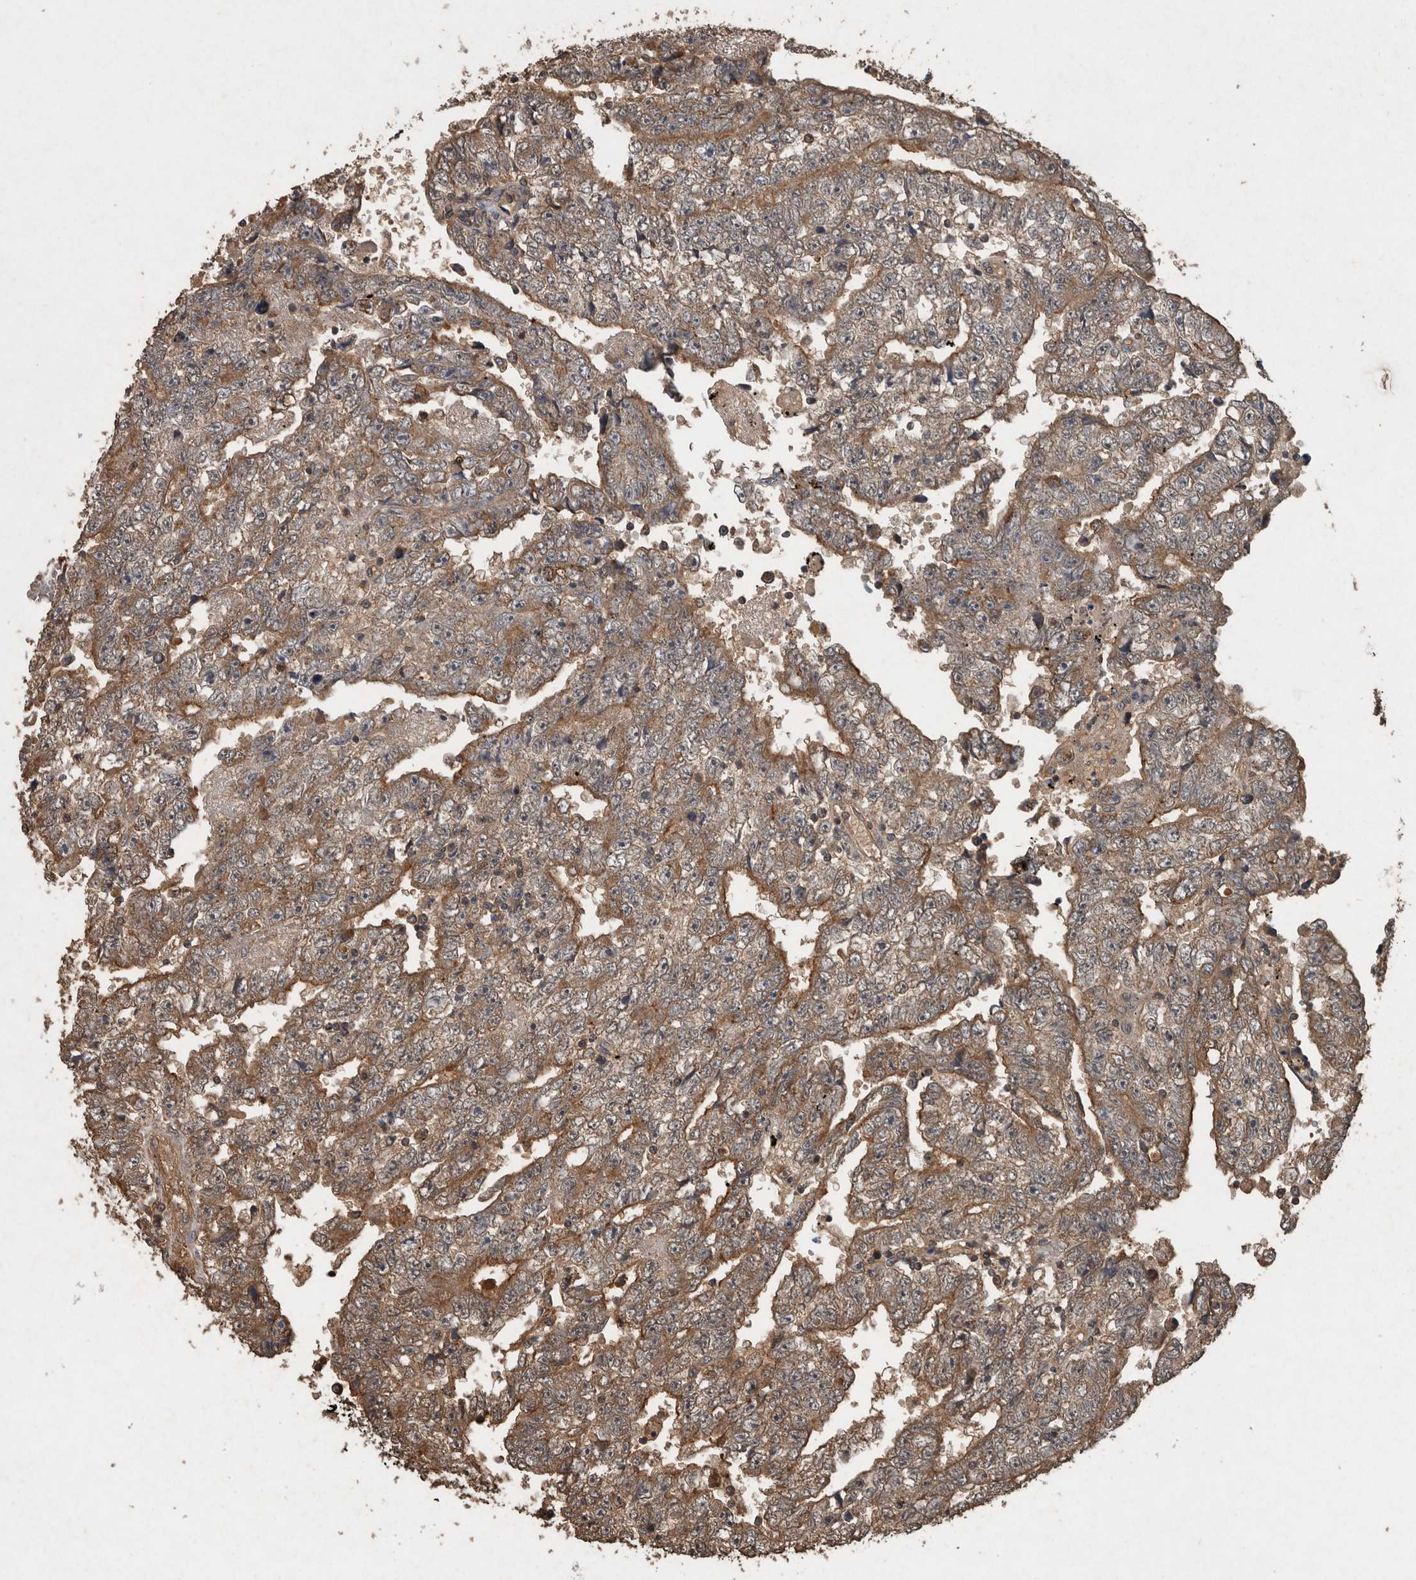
{"staining": {"intensity": "moderate", "quantity": ">75%", "location": "cytoplasmic/membranous"}, "tissue": "testis cancer", "cell_type": "Tumor cells", "image_type": "cancer", "snomed": [{"axis": "morphology", "description": "Carcinoma, Embryonal, NOS"}, {"axis": "topography", "description": "Testis"}], "caption": "The immunohistochemical stain shows moderate cytoplasmic/membranous positivity in tumor cells of embryonal carcinoma (testis) tissue. The protein is stained brown, and the nuclei are stained in blue (DAB IHC with brightfield microscopy, high magnification).", "gene": "FGFRL1", "patient": {"sex": "male", "age": 25}}